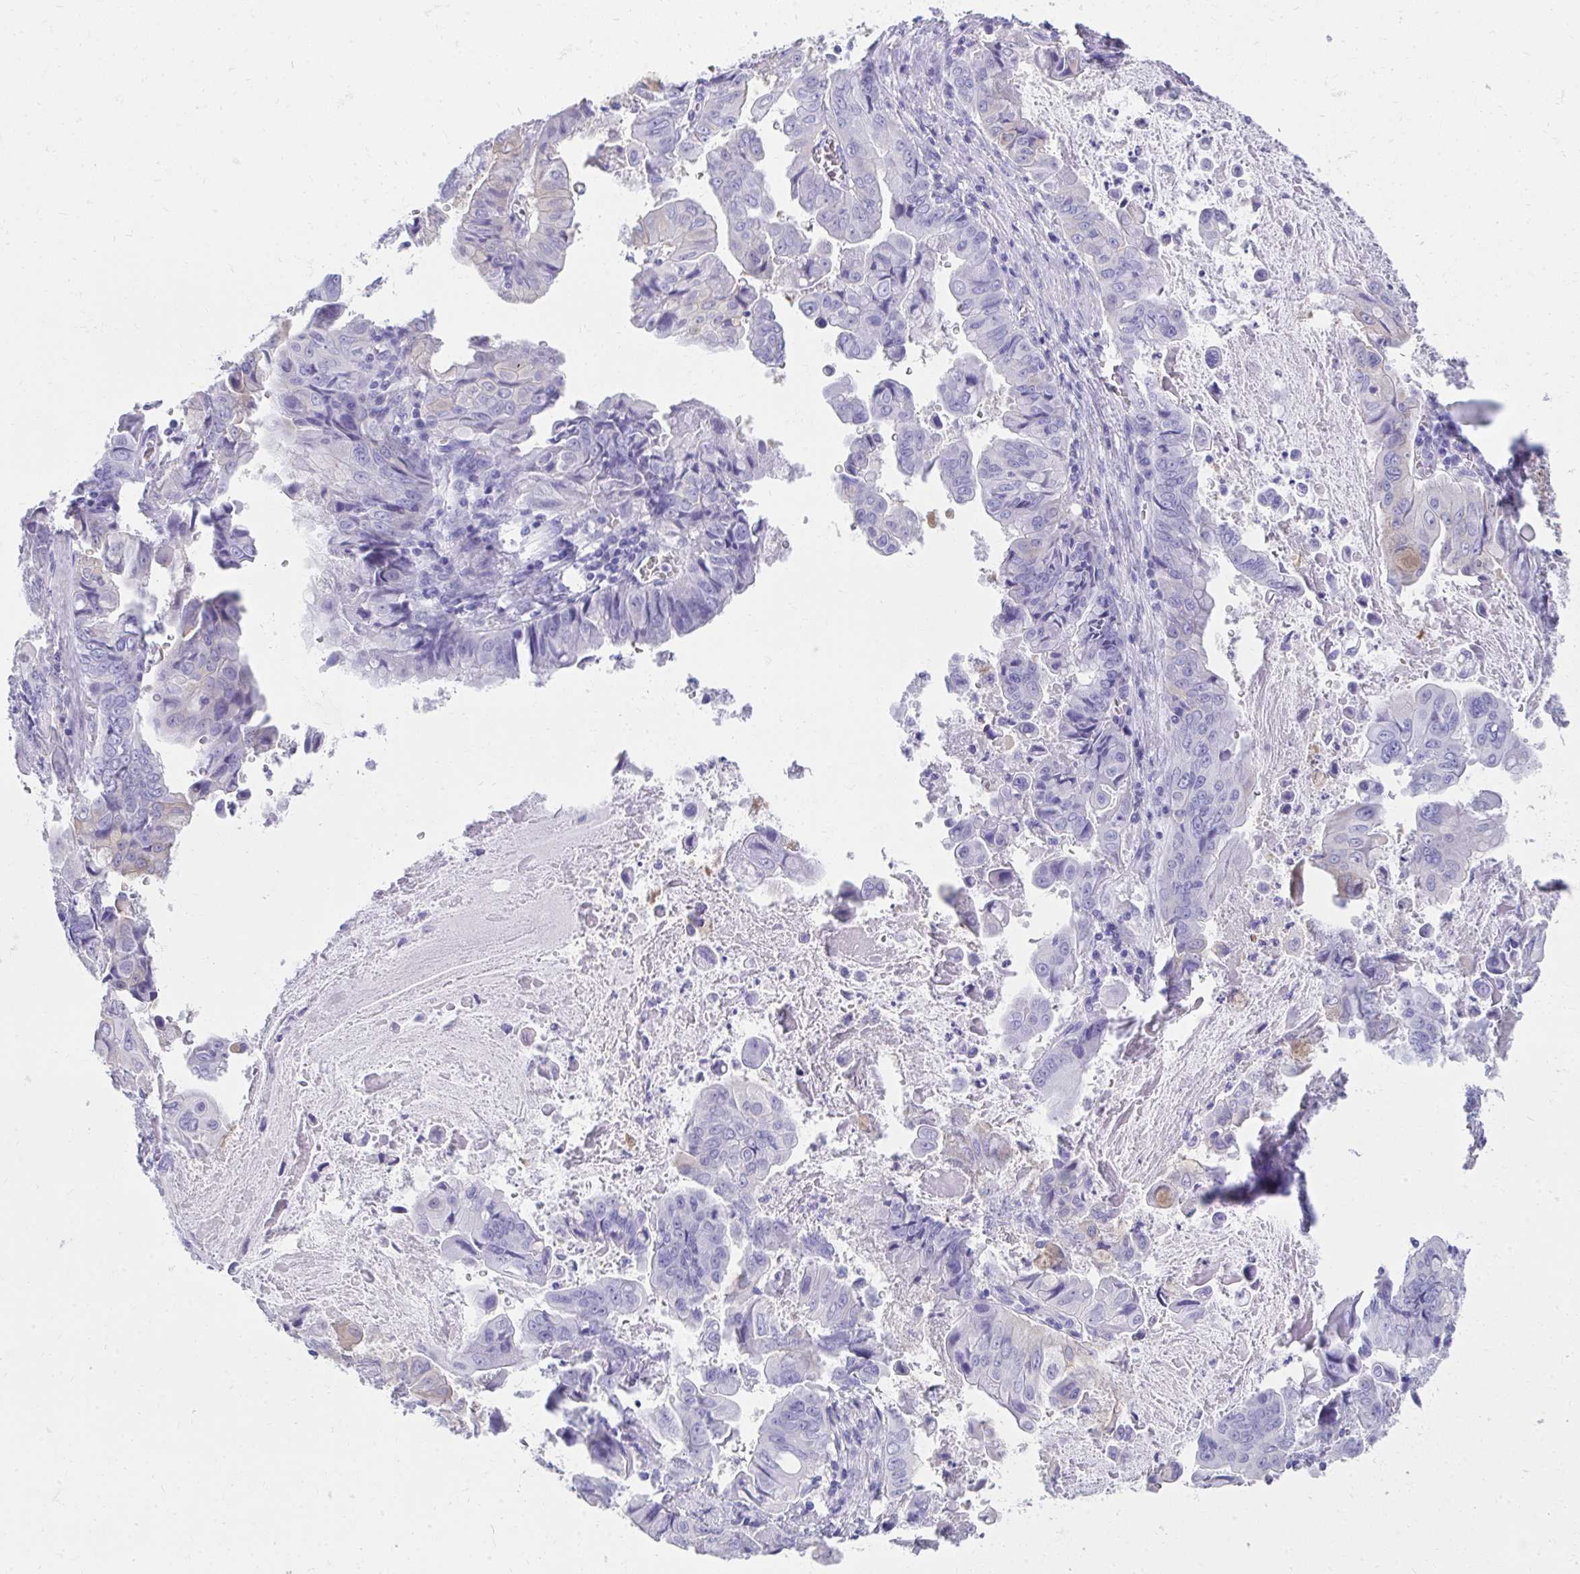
{"staining": {"intensity": "negative", "quantity": "none", "location": "none"}, "tissue": "stomach cancer", "cell_type": "Tumor cells", "image_type": "cancer", "snomed": [{"axis": "morphology", "description": "Adenocarcinoma, NOS"}, {"axis": "topography", "description": "Stomach, upper"}], "caption": "Immunohistochemistry photomicrograph of neoplastic tissue: stomach cancer (adenocarcinoma) stained with DAB demonstrates no significant protein positivity in tumor cells.", "gene": "HGD", "patient": {"sex": "male", "age": 80}}